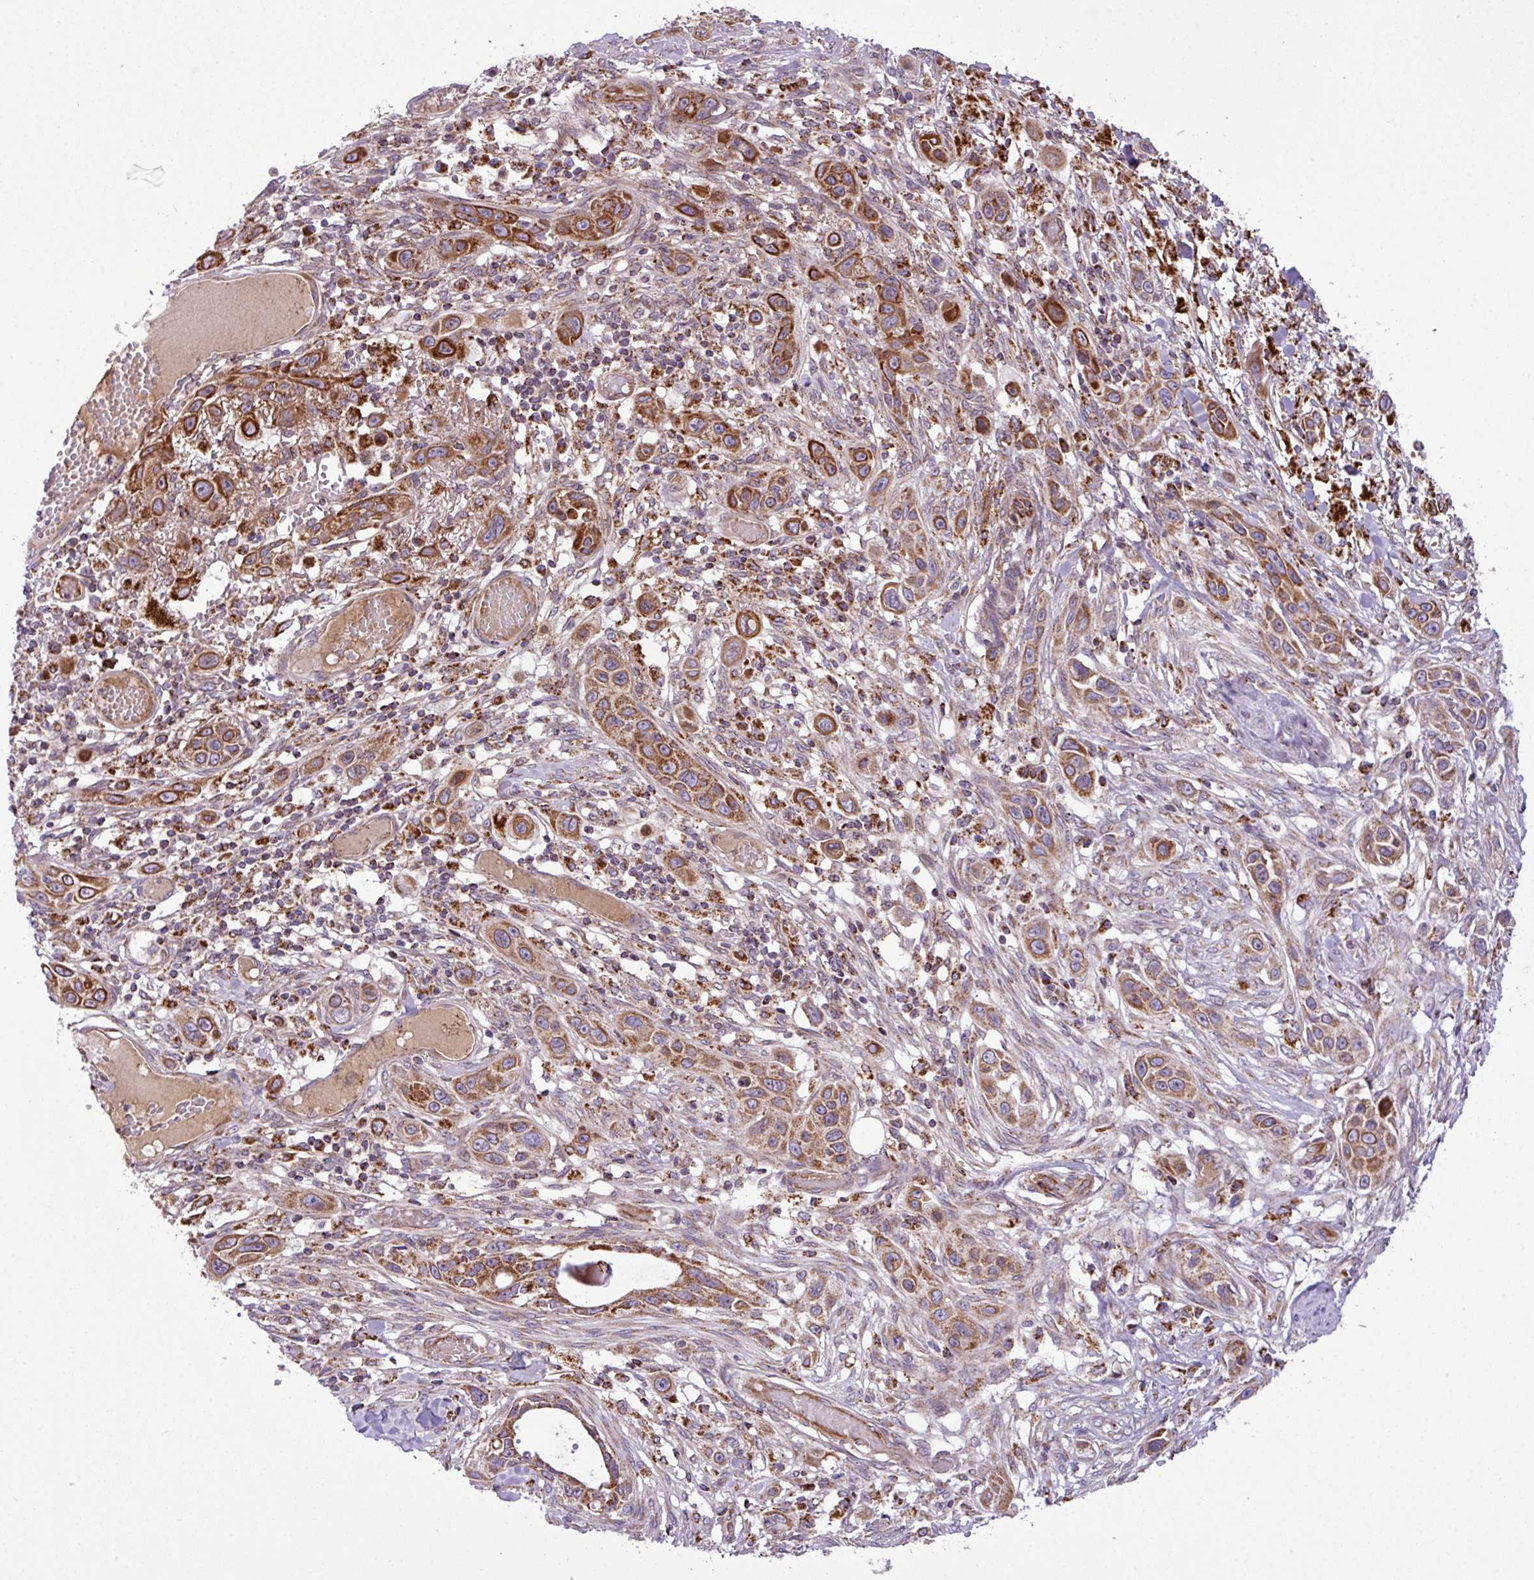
{"staining": {"intensity": "strong", "quantity": ">75%", "location": "cytoplasmic/membranous"}, "tissue": "skin cancer", "cell_type": "Tumor cells", "image_type": "cancer", "snomed": [{"axis": "morphology", "description": "Squamous cell carcinoma, NOS"}, {"axis": "topography", "description": "Skin"}], "caption": "Human skin cancer stained with a brown dye exhibits strong cytoplasmic/membranous positive expression in about >75% of tumor cells.", "gene": "ZNF569", "patient": {"sex": "female", "age": 69}}